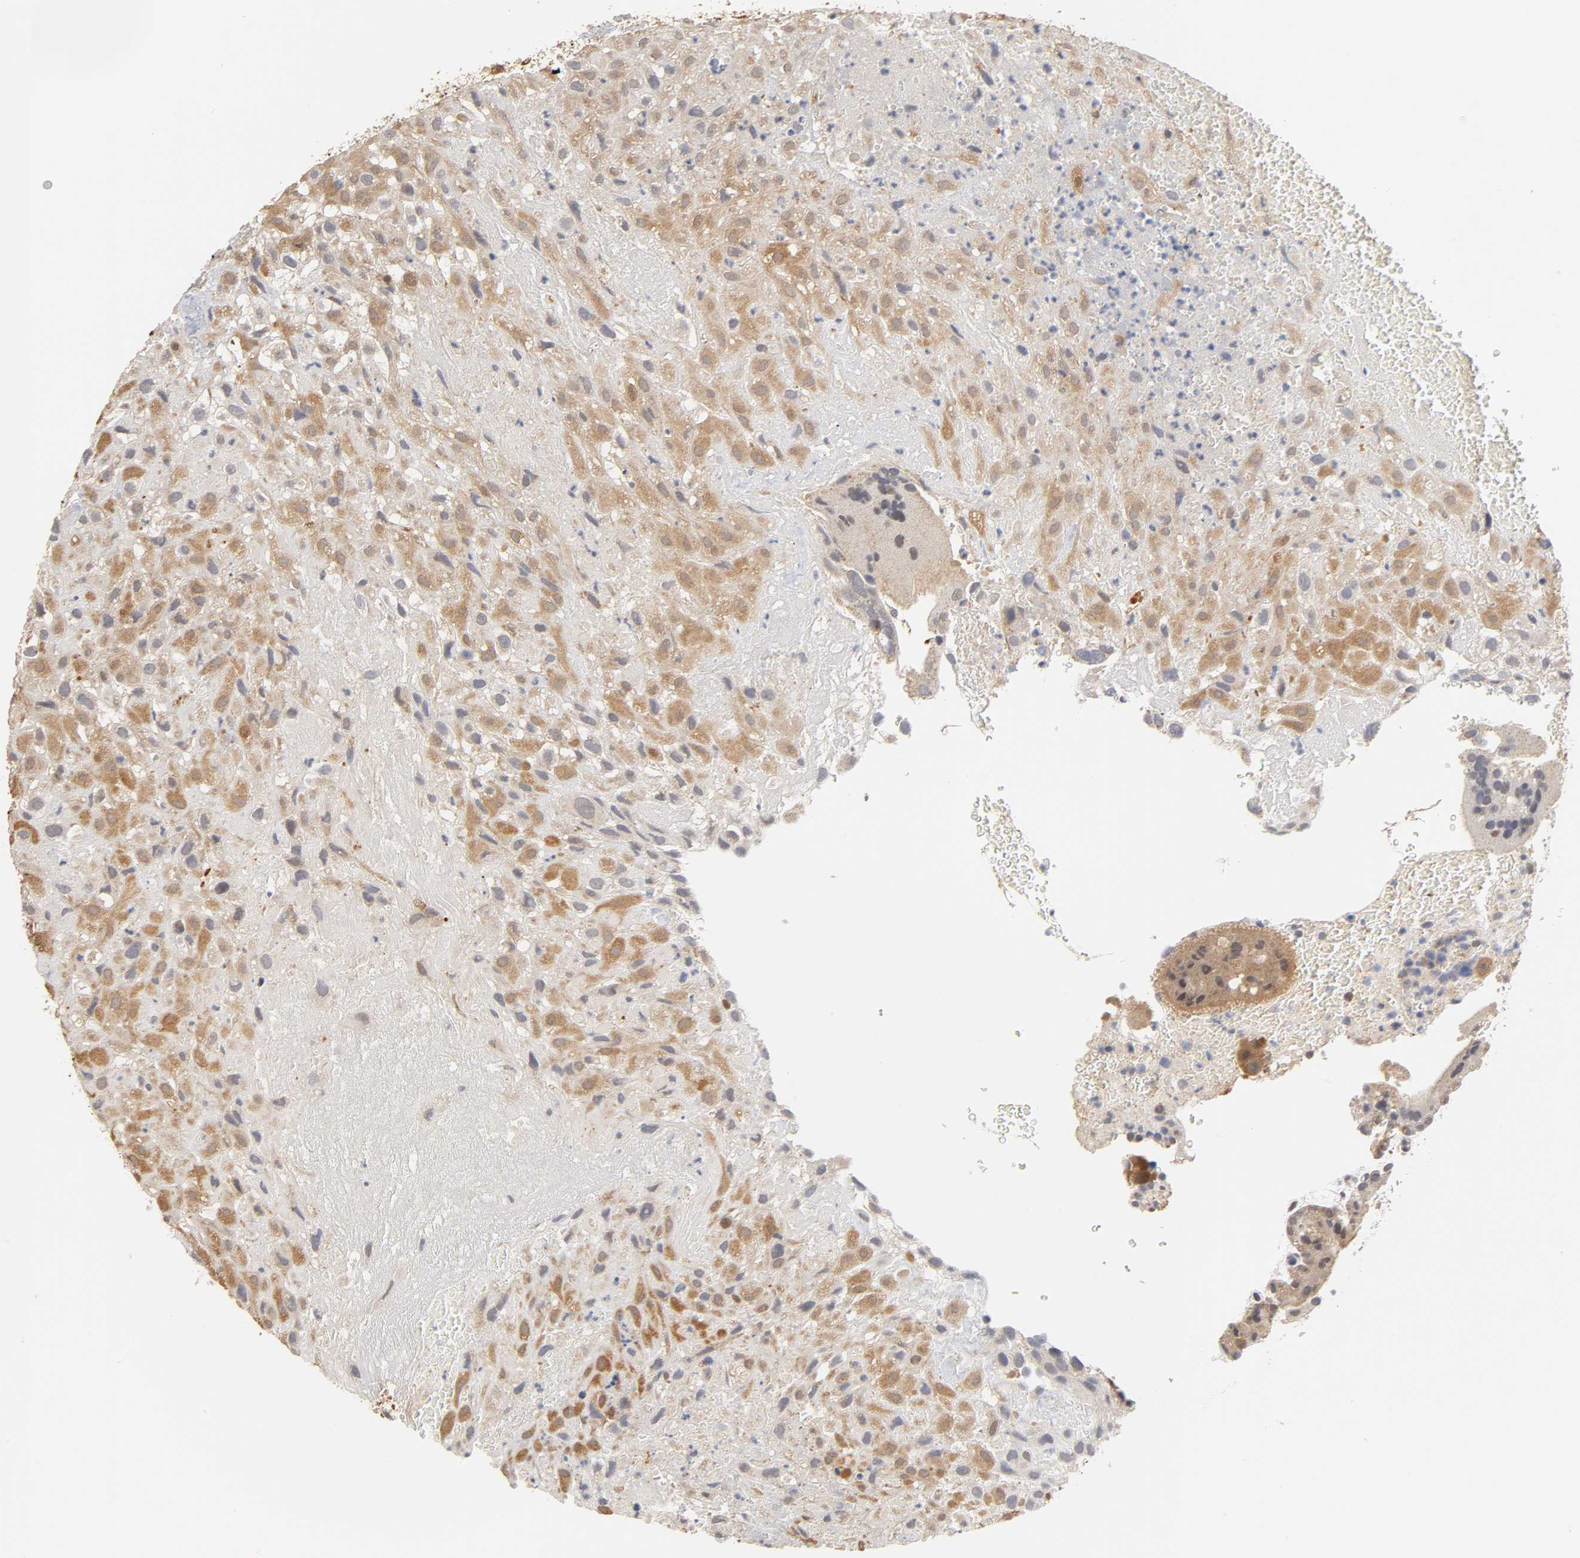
{"staining": {"intensity": "moderate", "quantity": ">75%", "location": "cytoplasmic/membranous"}, "tissue": "placenta", "cell_type": "Decidual cells", "image_type": "normal", "snomed": [{"axis": "morphology", "description": "Normal tissue, NOS"}, {"axis": "topography", "description": "Placenta"}], "caption": "Immunohistochemical staining of normal human placenta exhibits moderate cytoplasmic/membranous protein positivity in approximately >75% of decidual cells. (DAB (3,3'-diaminobenzidine) IHC, brown staining for protein, blue staining for nuclei).", "gene": "GSTZ1", "patient": {"sex": "female", "age": 19}}